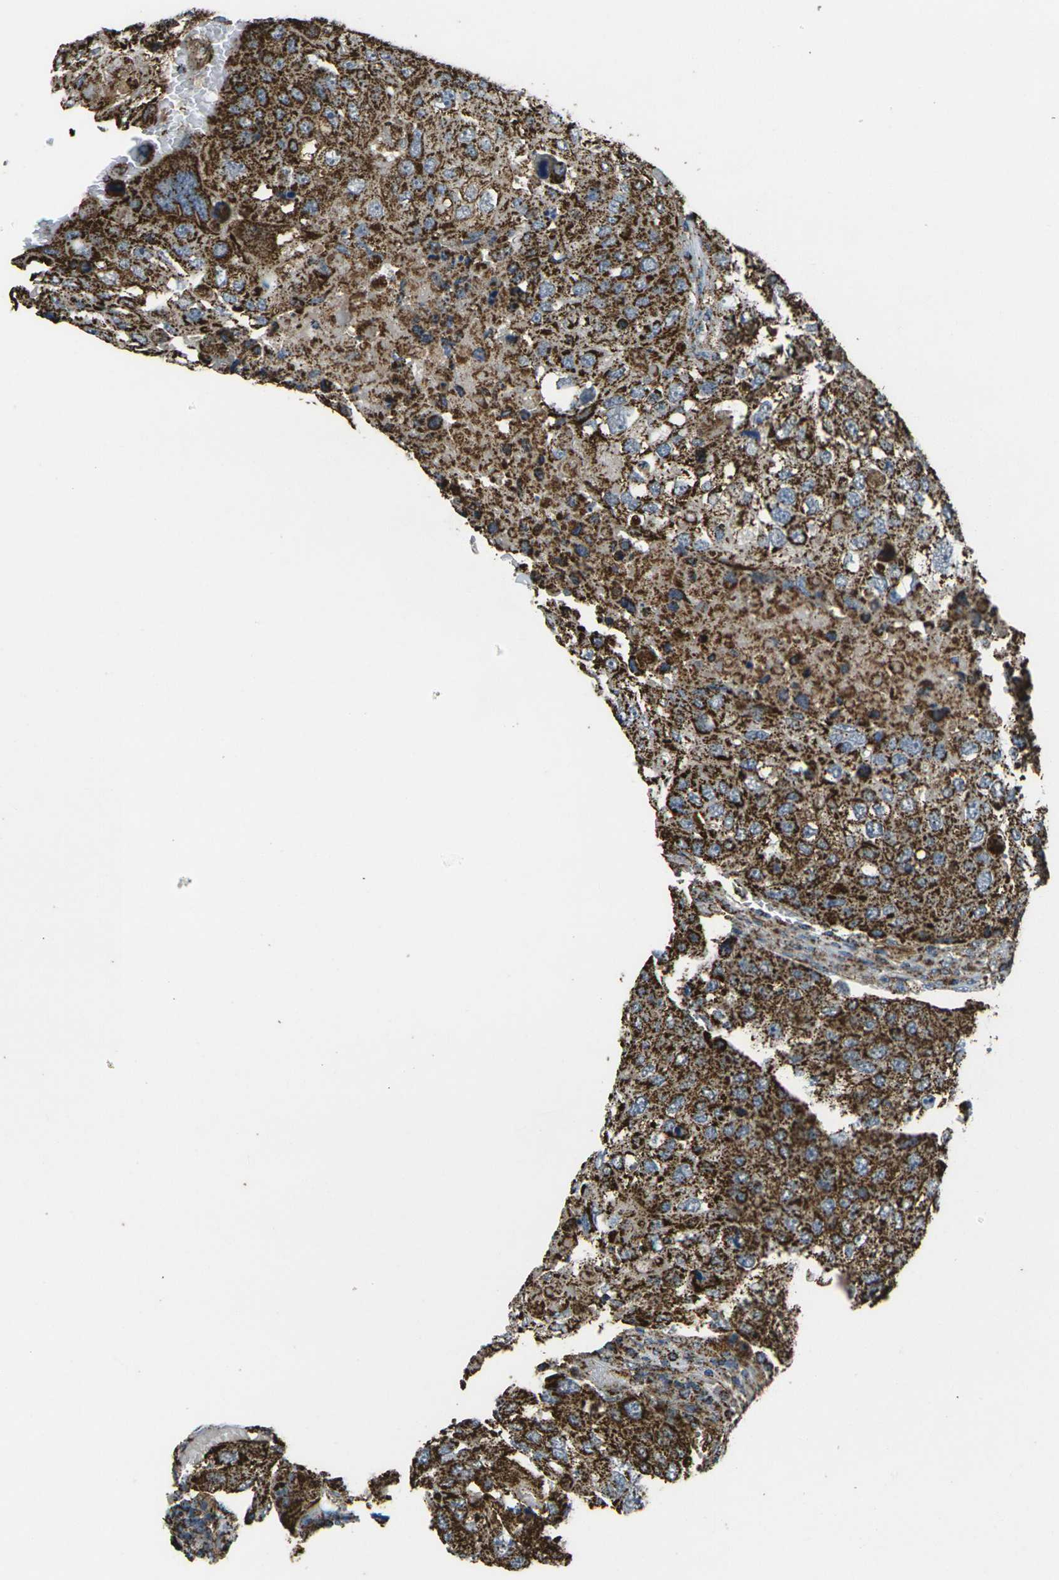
{"staining": {"intensity": "strong", "quantity": ">75%", "location": "cytoplasmic/membranous"}, "tissue": "urothelial cancer", "cell_type": "Tumor cells", "image_type": "cancer", "snomed": [{"axis": "morphology", "description": "Urothelial carcinoma, High grade"}, {"axis": "topography", "description": "Lymph node"}, {"axis": "topography", "description": "Urinary bladder"}], "caption": "IHC photomicrograph of urothelial cancer stained for a protein (brown), which shows high levels of strong cytoplasmic/membranous staining in about >75% of tumor cells.", "gene": "KLHL5", "patient": {"sex": "male", "age": 51}}